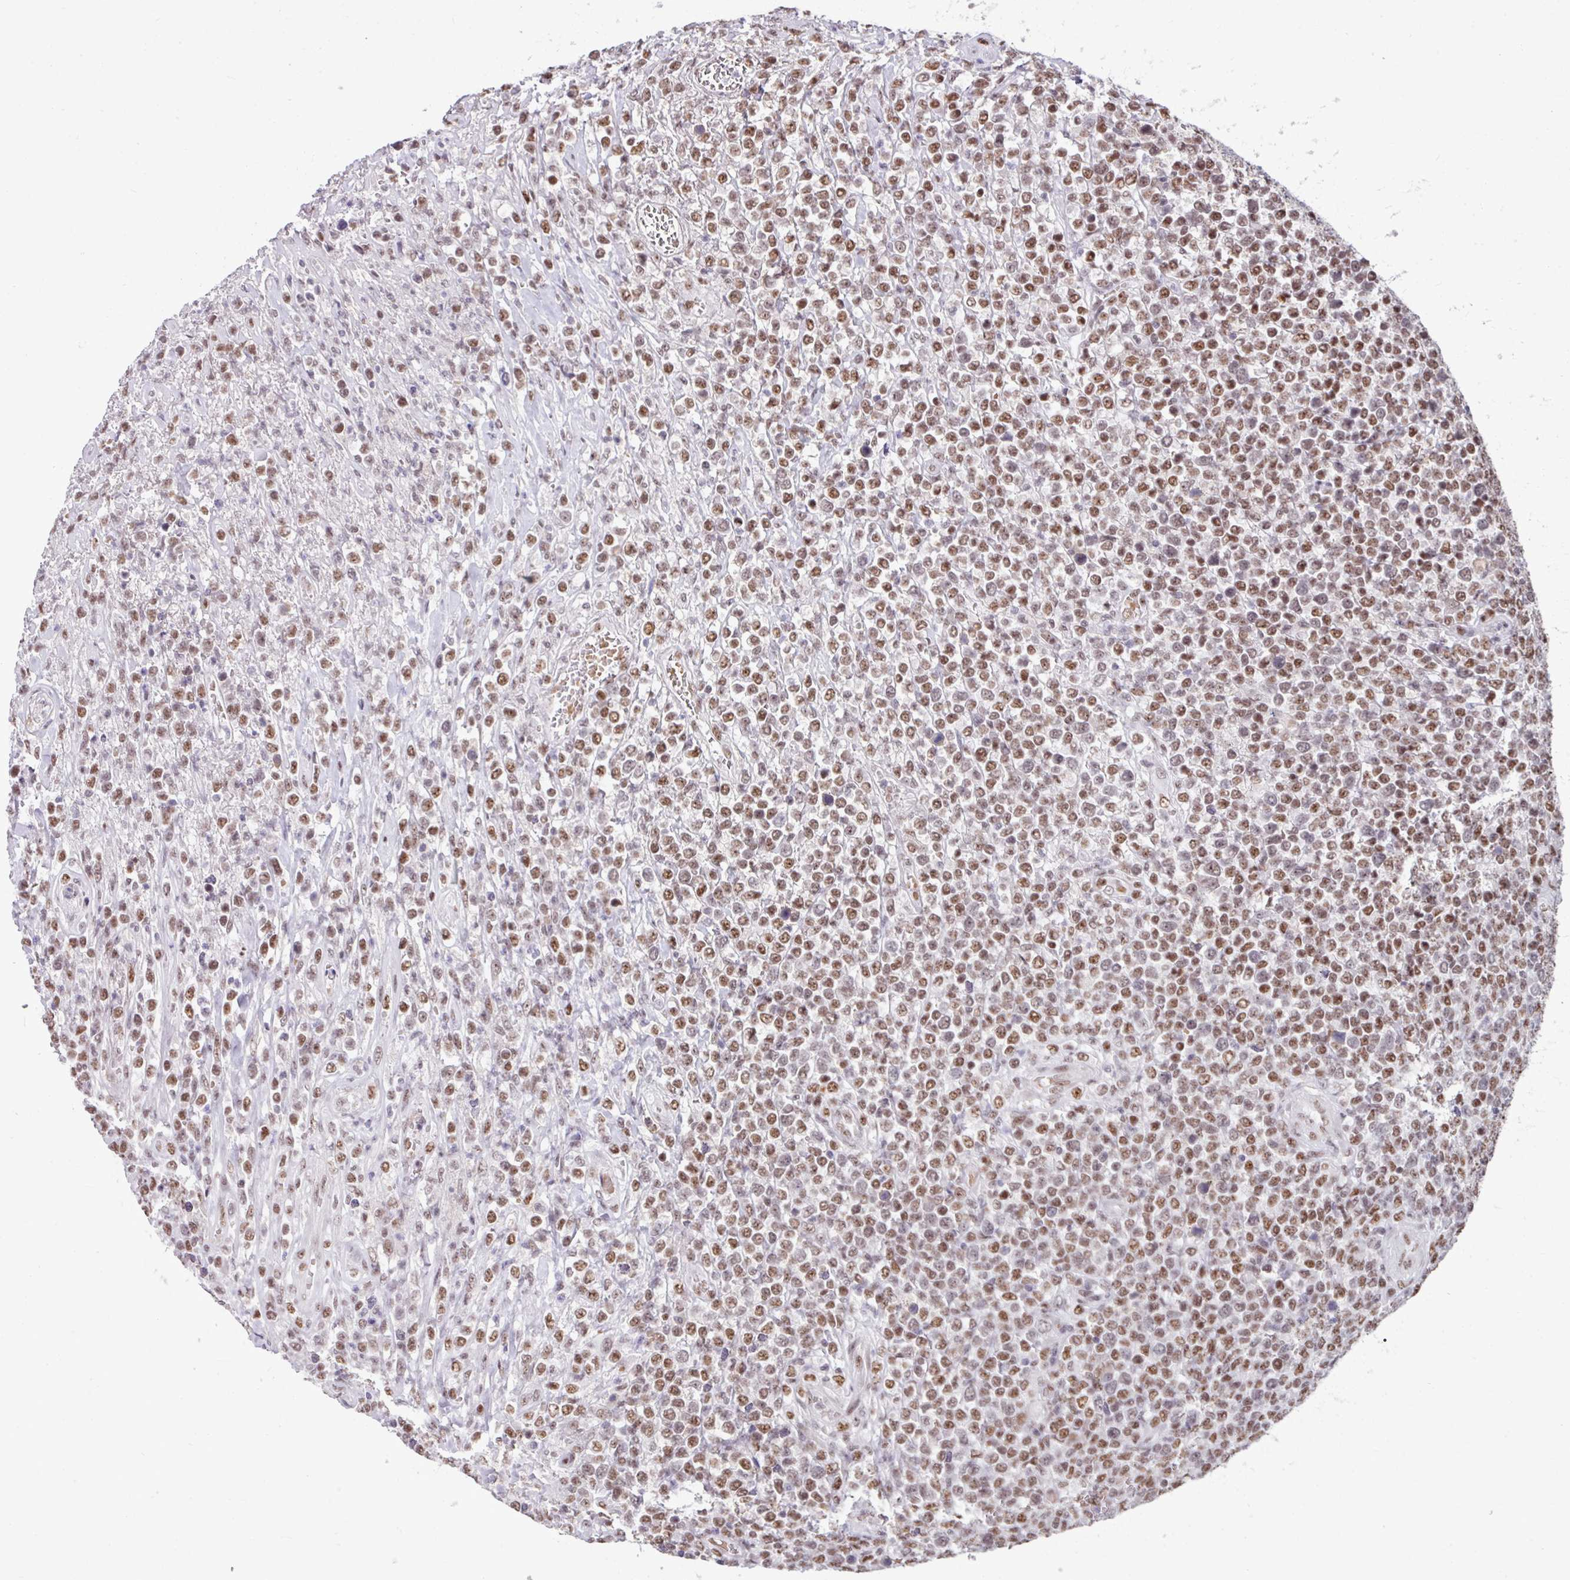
{"staining": {"intensity": "moderate", "quantity": "25%-75%", "location": "nuclear"}, "tissue": "lymphoma", "cell_type": "Tumor cells", "image_type": "cancer", "snomed": [{"axis": "morphology", "description": "Malignant lymphoma, non-Hodgkin's type, High grade"}, {"axis": "topography", "description": "Soft tissue"}], "caption": "An image showing moderate nuclear positivity in approximately 25%-75% of tumor cells in lymphoma, as visualized by brown immunohistochemical staining.", "gene": "TDG", "patient": {"sex": "female", "age": 56}}